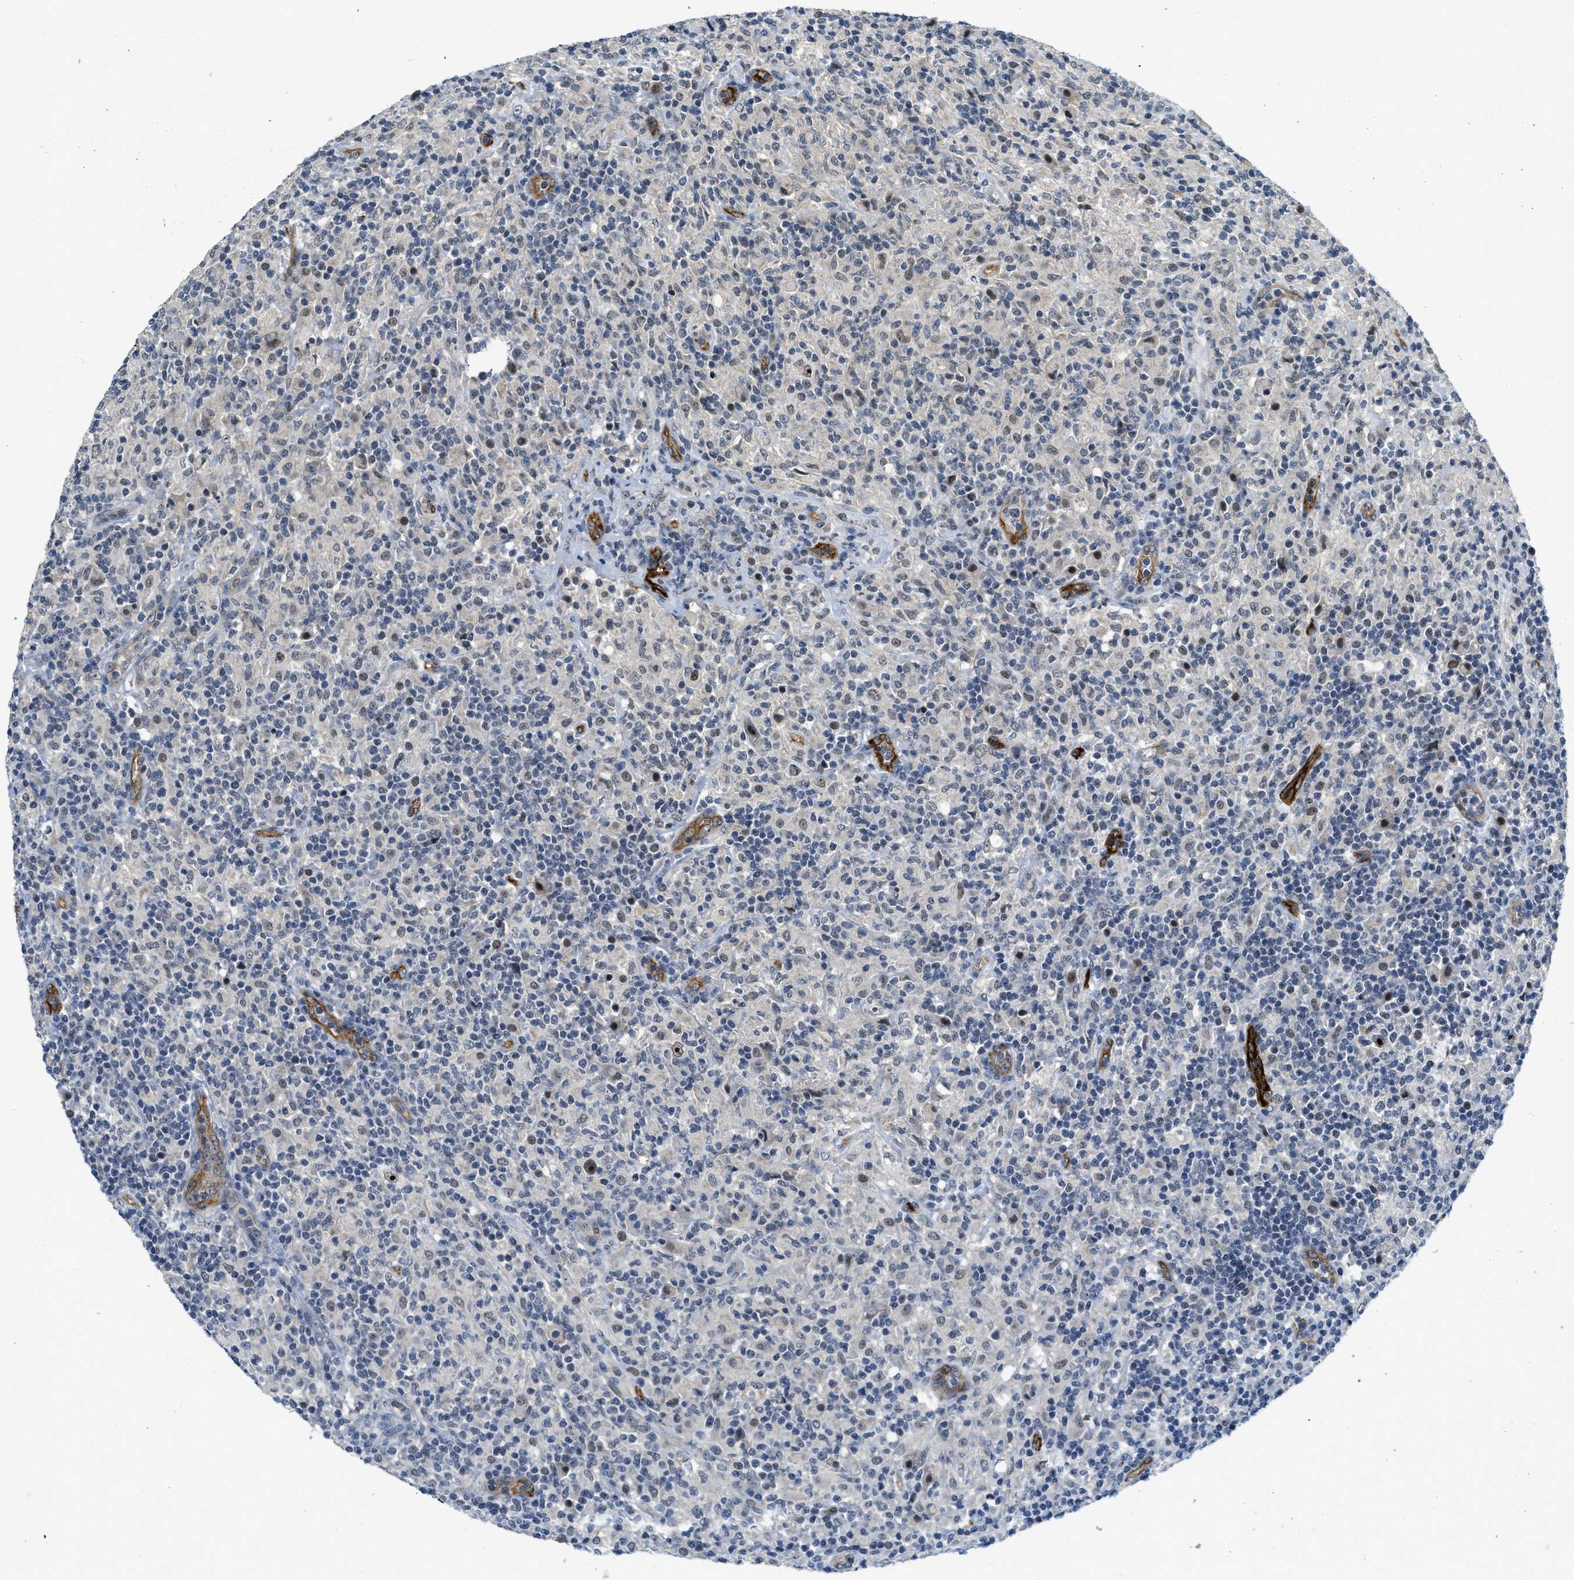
{"staining": {"intensity": "negative", "quantity": "none", "location": "none"}, "tissue": "lymphoma", "cell_type": "Tumor cells", "image_type": "cancer", "snomed": [{"axis": "morphology", "description": "Hodgkin's disease, NOS"}, {"axis": "topography", "description": "Lymph node"}], "caption": "Immunohistochemistry image of lymphoma stained for a protein (brown), which demonstrates no staining in tumor cells.", "gene": "SLCO2A1", "patient": {"sex": "male", "age": 70}}